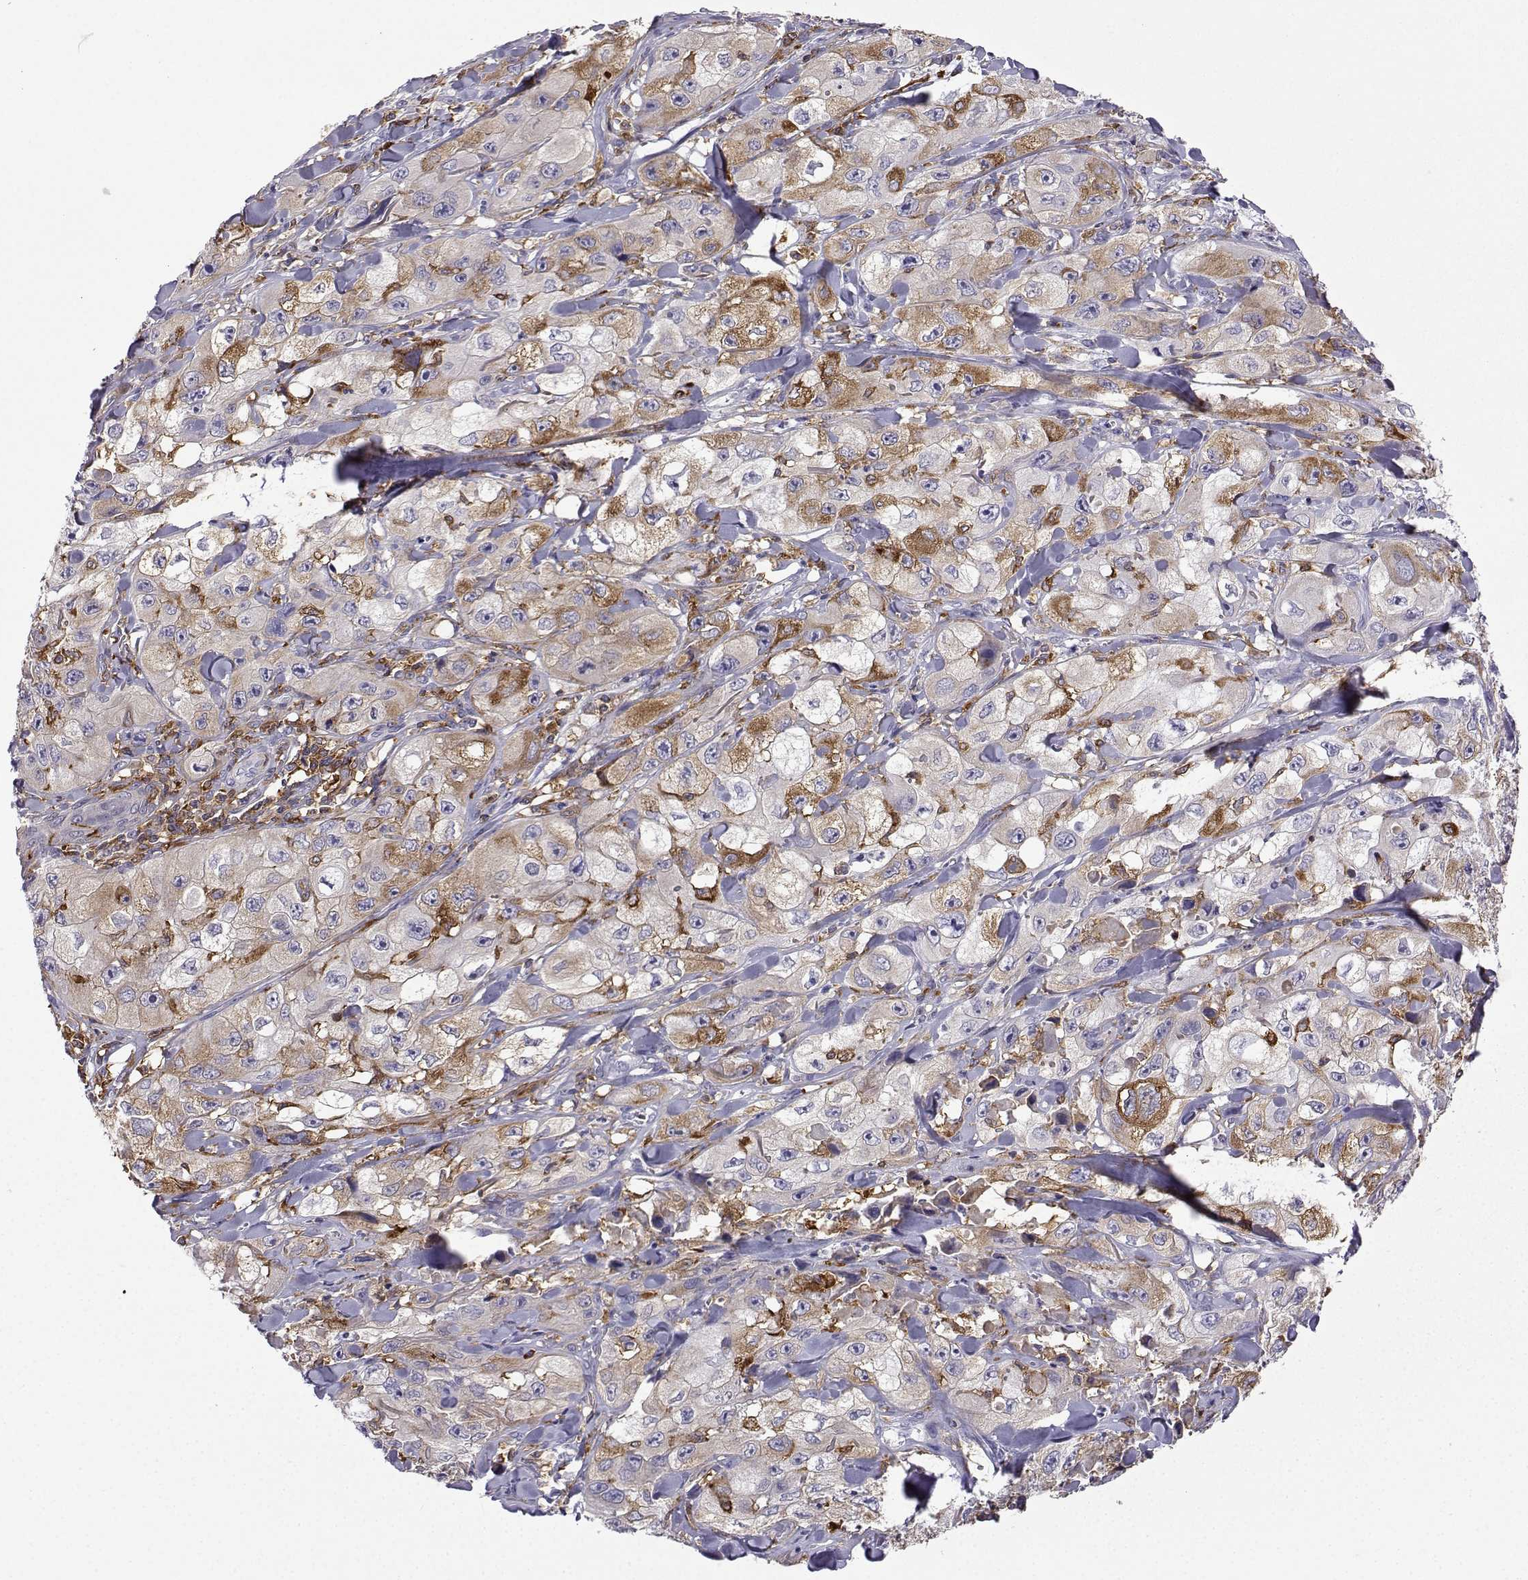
{"staining": {"intensity": "strong", "quantity": "<25%", "location": "cytoplasmic/membranous"}, "tissue": "skin cancer", "cell_type": "Tumor cells", "image_type": "cancer", "snomed": [{"axis": "morphology", "description": "Squamous cell carcinoma, NOS"}, {"axis": "topography", "description": "Skin"}, {"axis": "topography", "description": "Subcutis"}], "caption": "Immunohistochemical staining of human skin cancer (squamous cell carcinoma) exhibits strong cytoplasmic/membranous protein positivity in about <25% of tumor cells.", "gene": "DOCK10", "patient": {"sex": "male", "age": 73}}